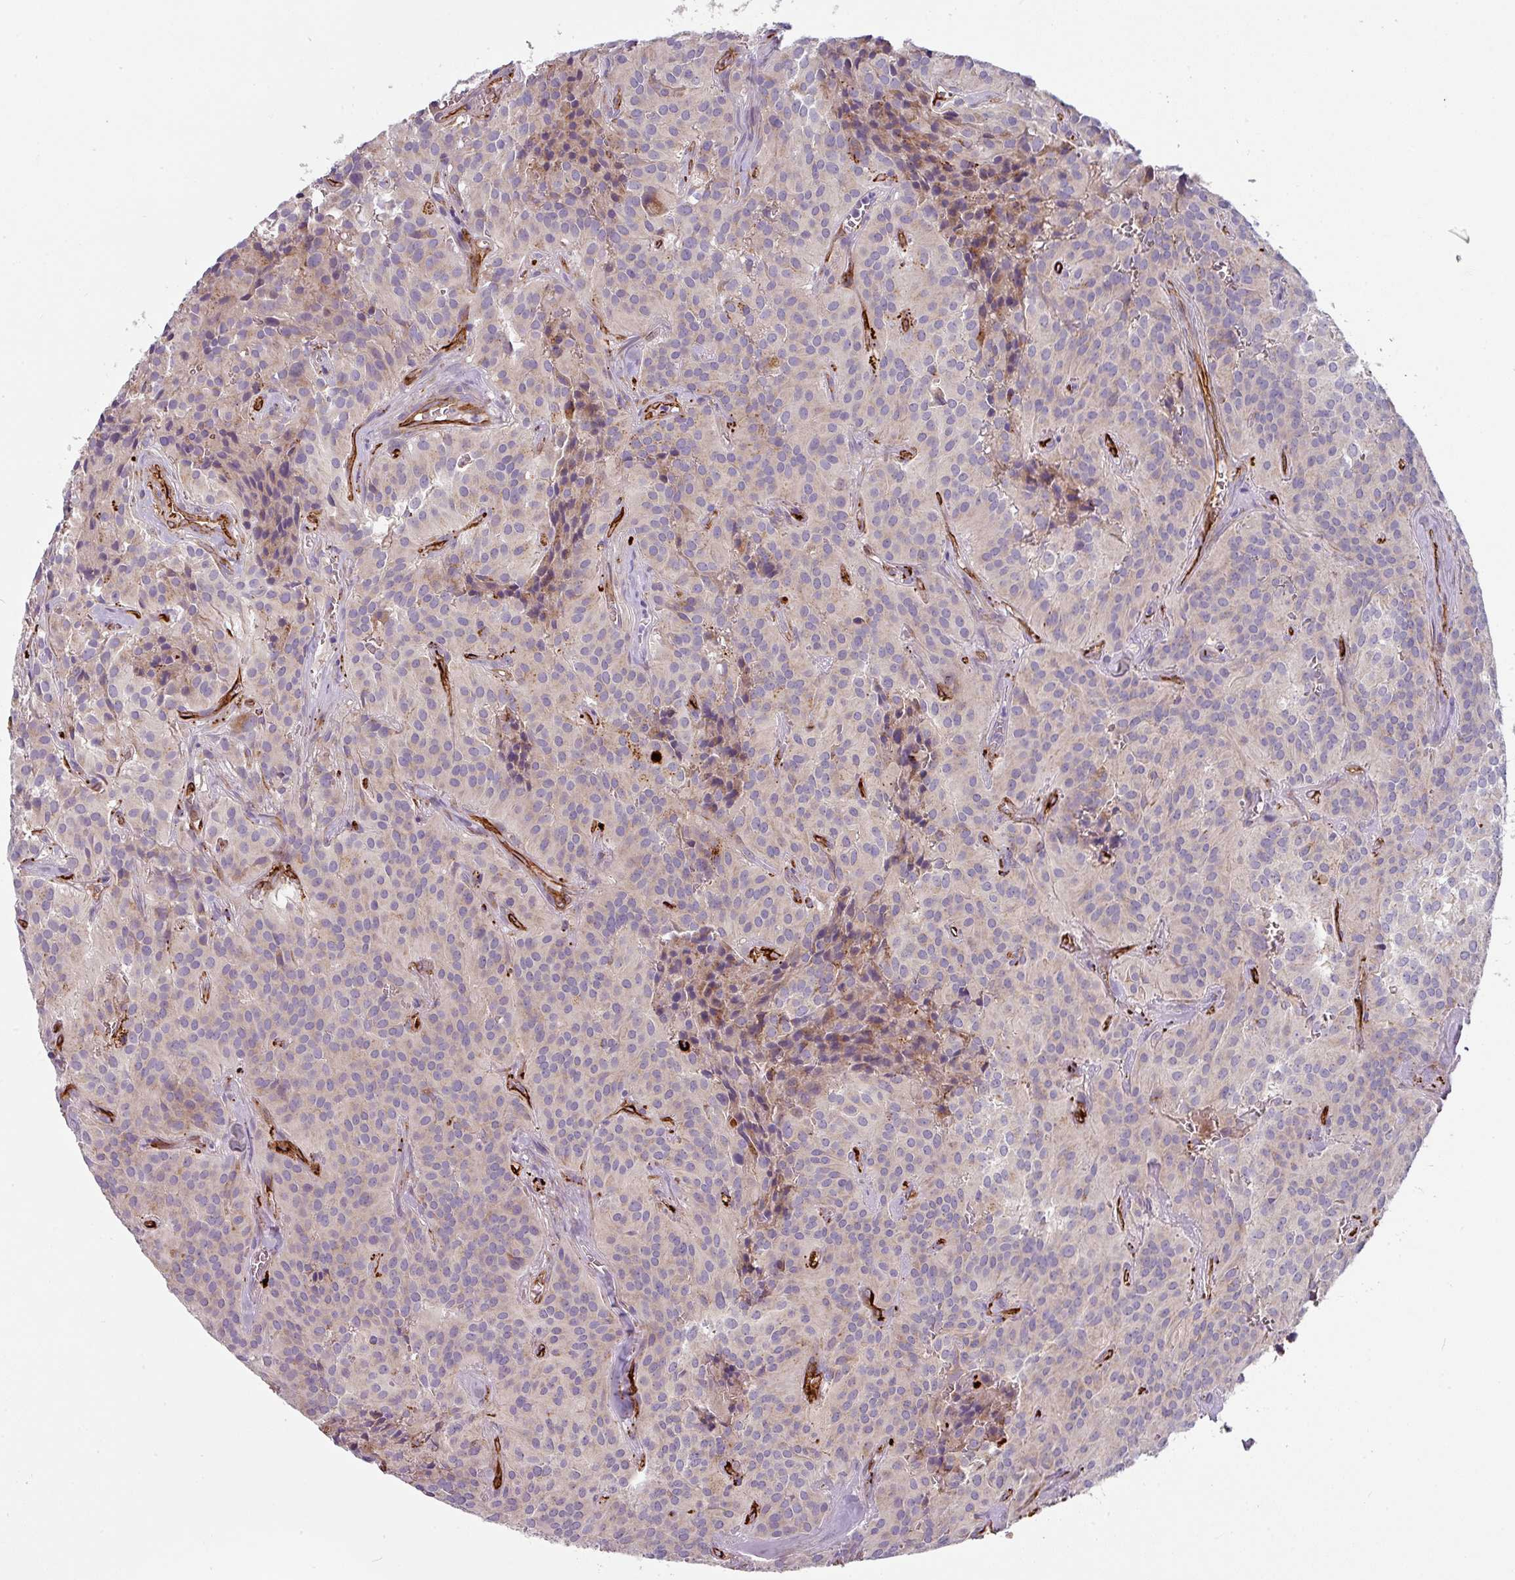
{"staining": {"intensity": "negative", "quantity": "none", "location": "none"}, "tissue": "glioma", "cell_type": "Tumor cells", "image_type": "cancer", "snomed": [{"axis": "morphology", "description": "Glioma, malignant, Low grade"}, {"axis": "topography", "description": "Brain"}], "caption": "Human glioma stained for a protein using immunohistochemistry demonstrates no staining in tumor cells.", "gene": "PRODH2", "patient": {"sex": "male", "age": 42}}